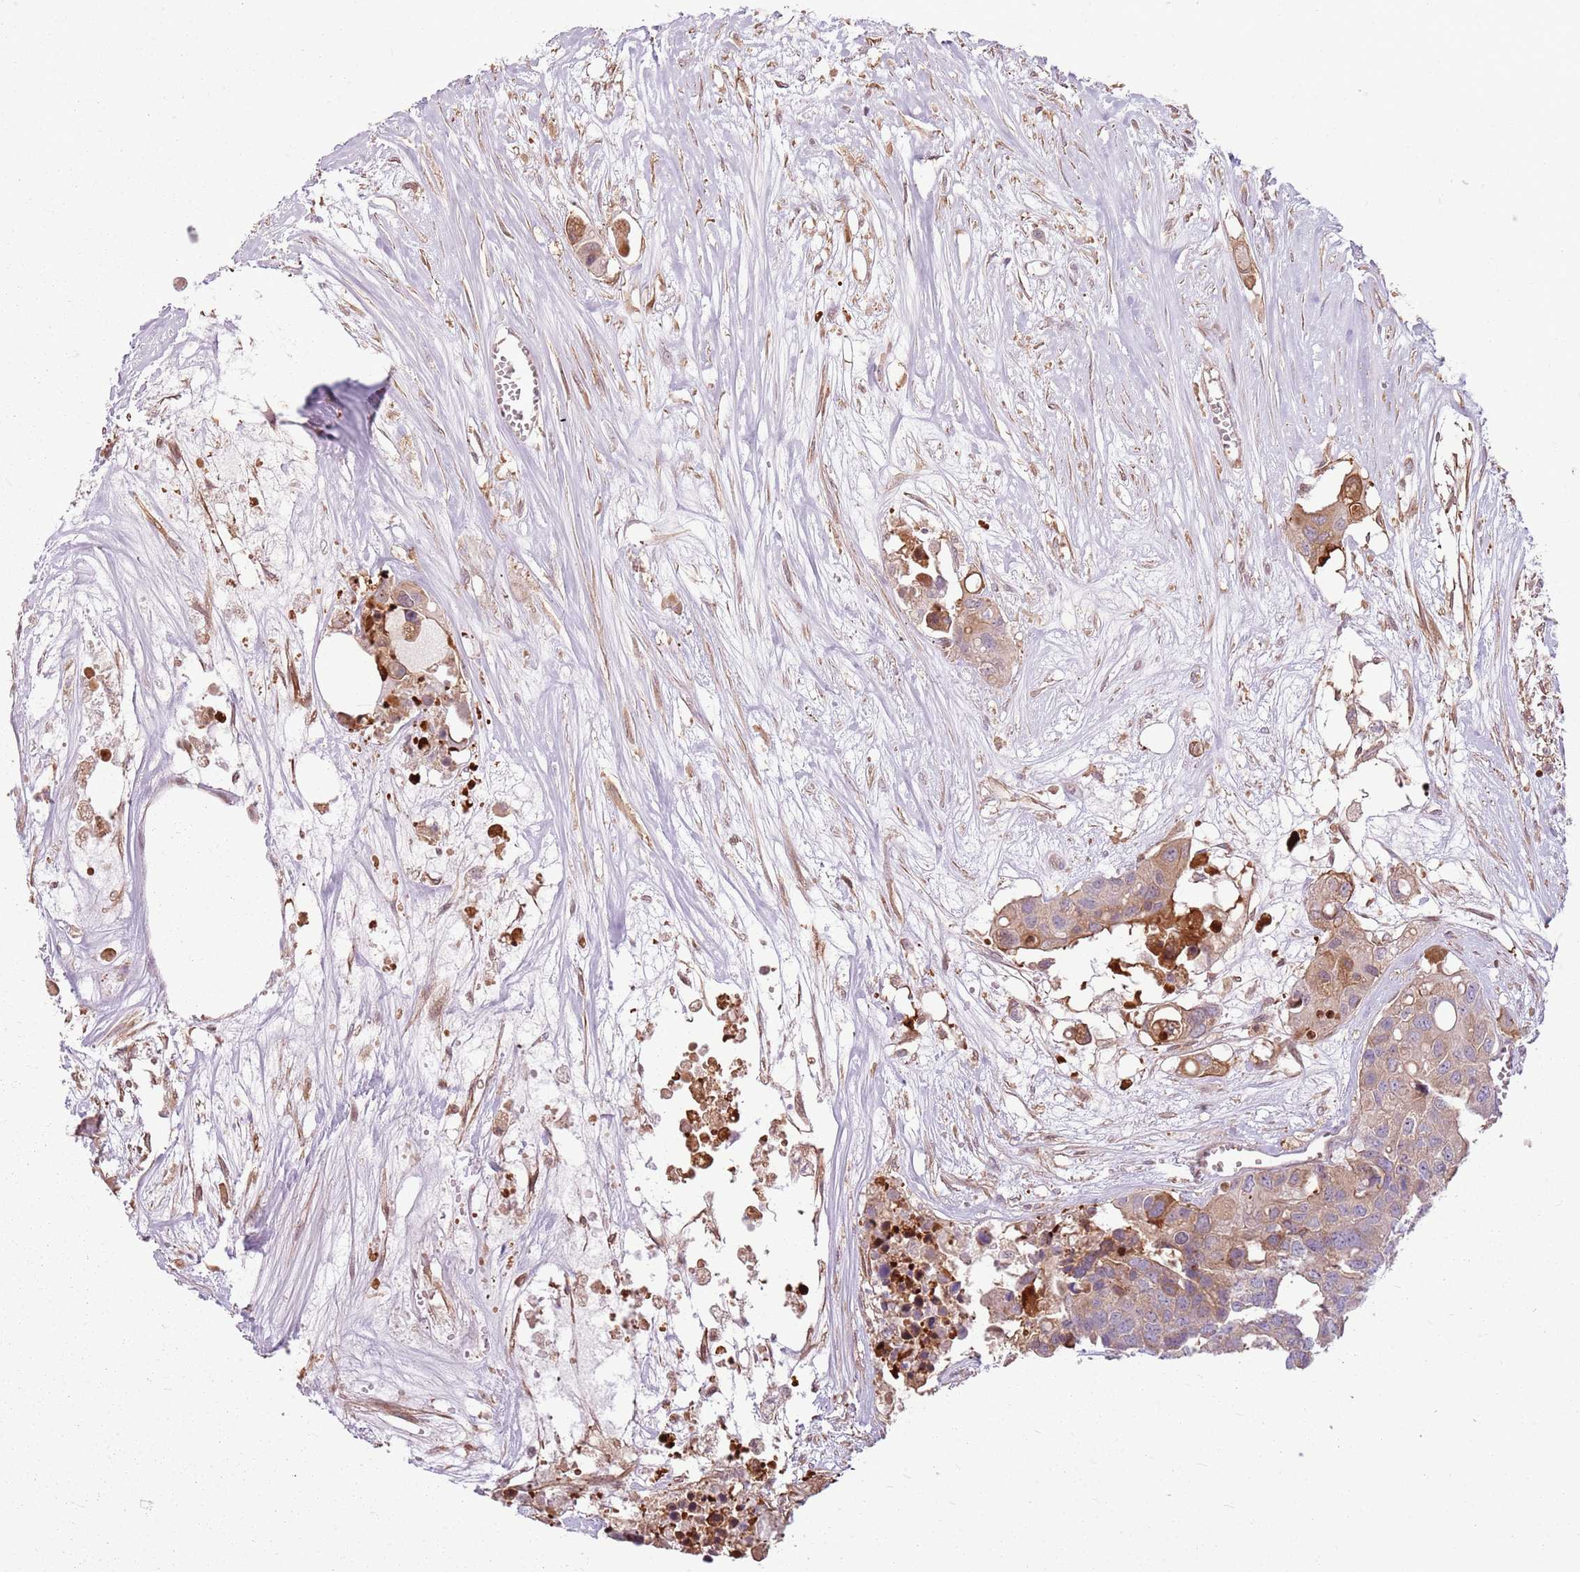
{"staining": {"intensity": "weak", "quantity": ">75%", "location": "cytoplasmic/membranous"}, "tissue": "colorectal cancer", "cell_type": "Tumor cells", "image_type": "cancer", "snomed": [{"axis": "morphology", "description": "Adenocarcinoma, NOS"}, {"axis": "topography", "description": "Colon"}], "caption": "Protein positivity by IHC displays weak cytoplasmic/membranous expression in about >75% of tumor cells in colorectal cancer.", "gene": "RPL21", "patient": {"sex": "male", "age": 77}}